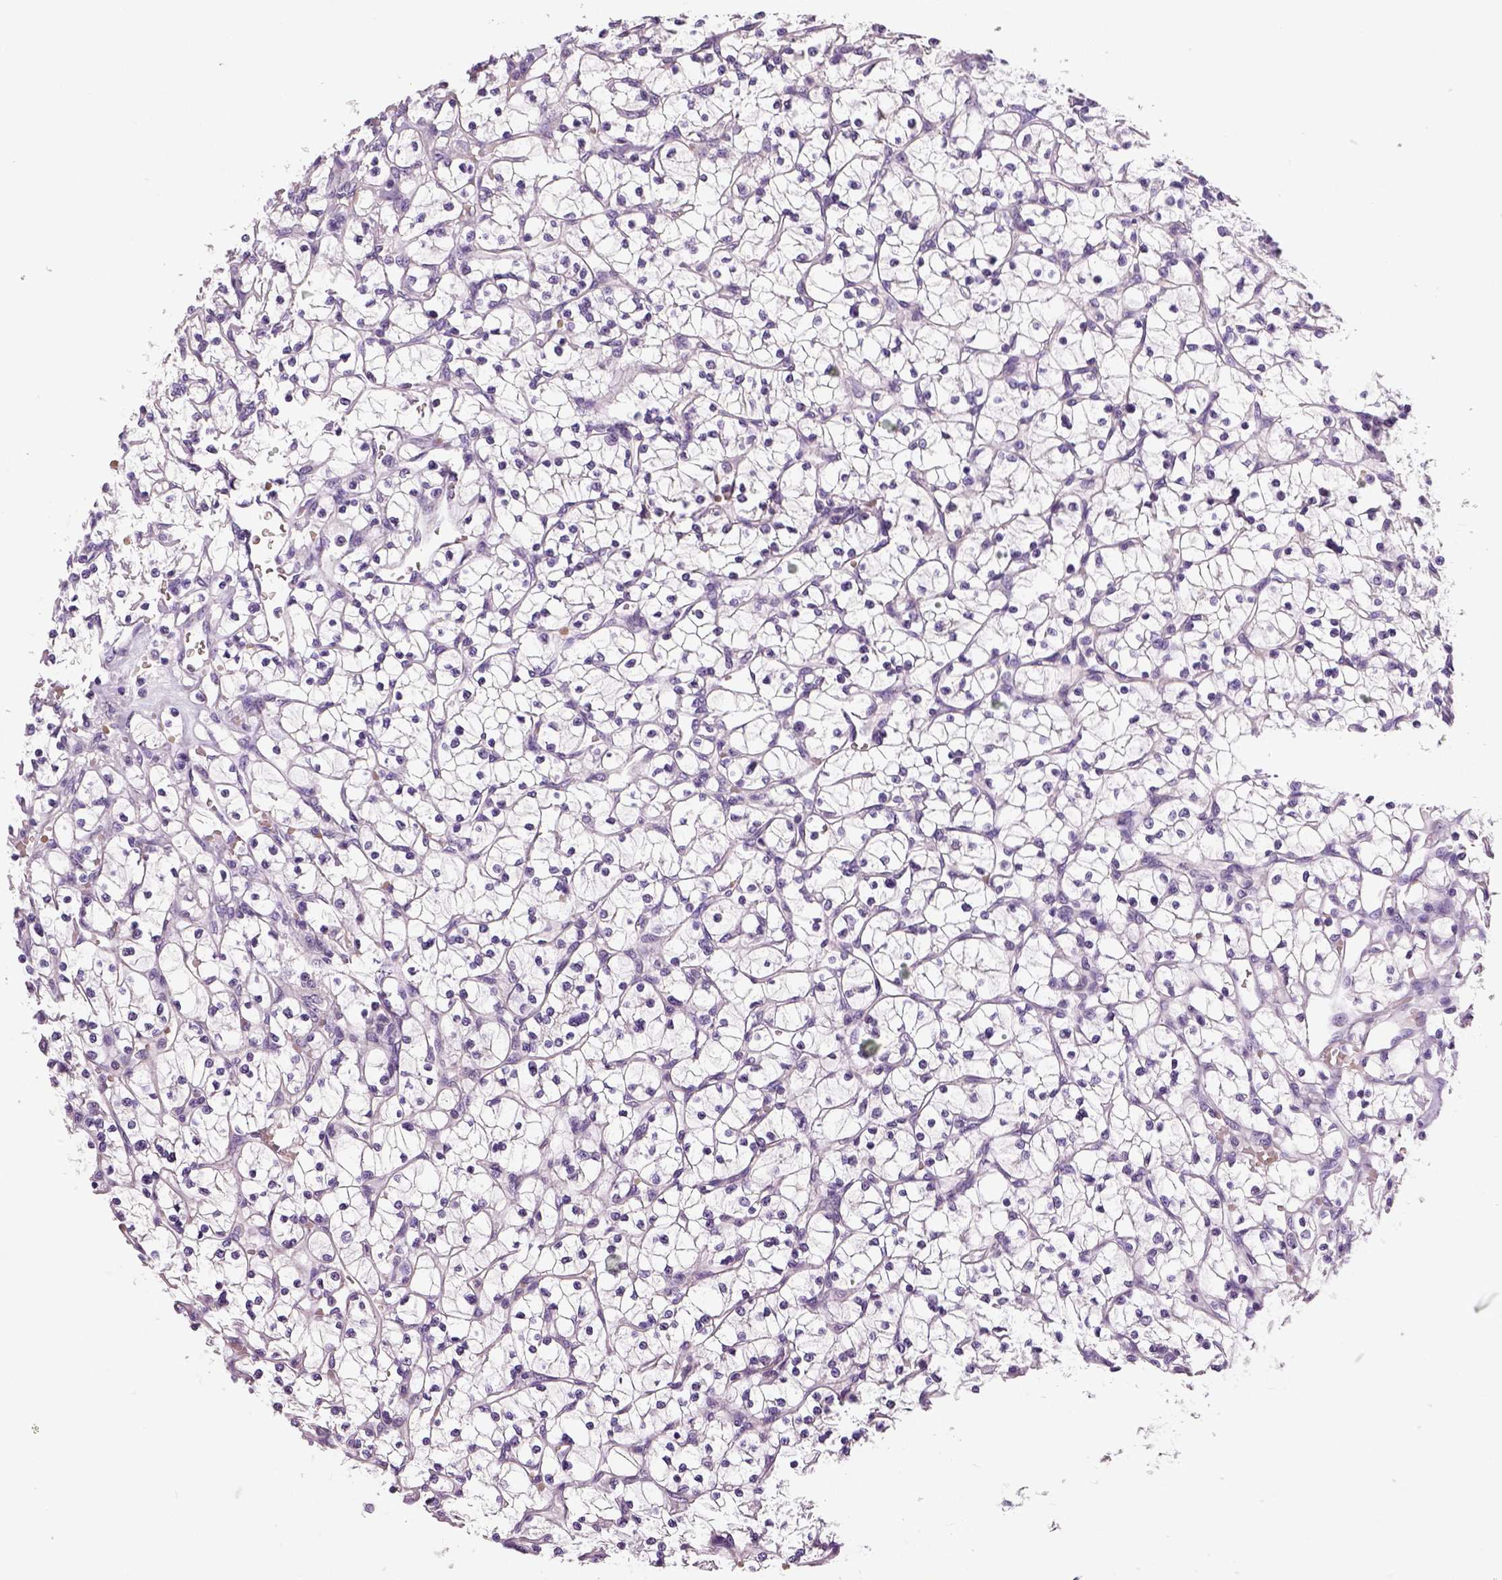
{"staining": {"intensity": "negative", "quantity": "none", "location": "none"}, "tissue": "renal cancer", "cell_type": "Tumor cells", "image_type": "cancer", "snomed": [{"axis": "morphology", "description": "Adenocarcinoma, NOS"}, {"axis": "topography", "description": "Kidney"}], "caption": "IHC micrograph of neoplastic tissue: adenocarcinoma (renal) stained with DAB displays no significant protein positivity in tumor cells.", "gene": "TSPAN7", "patient": {"sex": "female", "age": 64}}